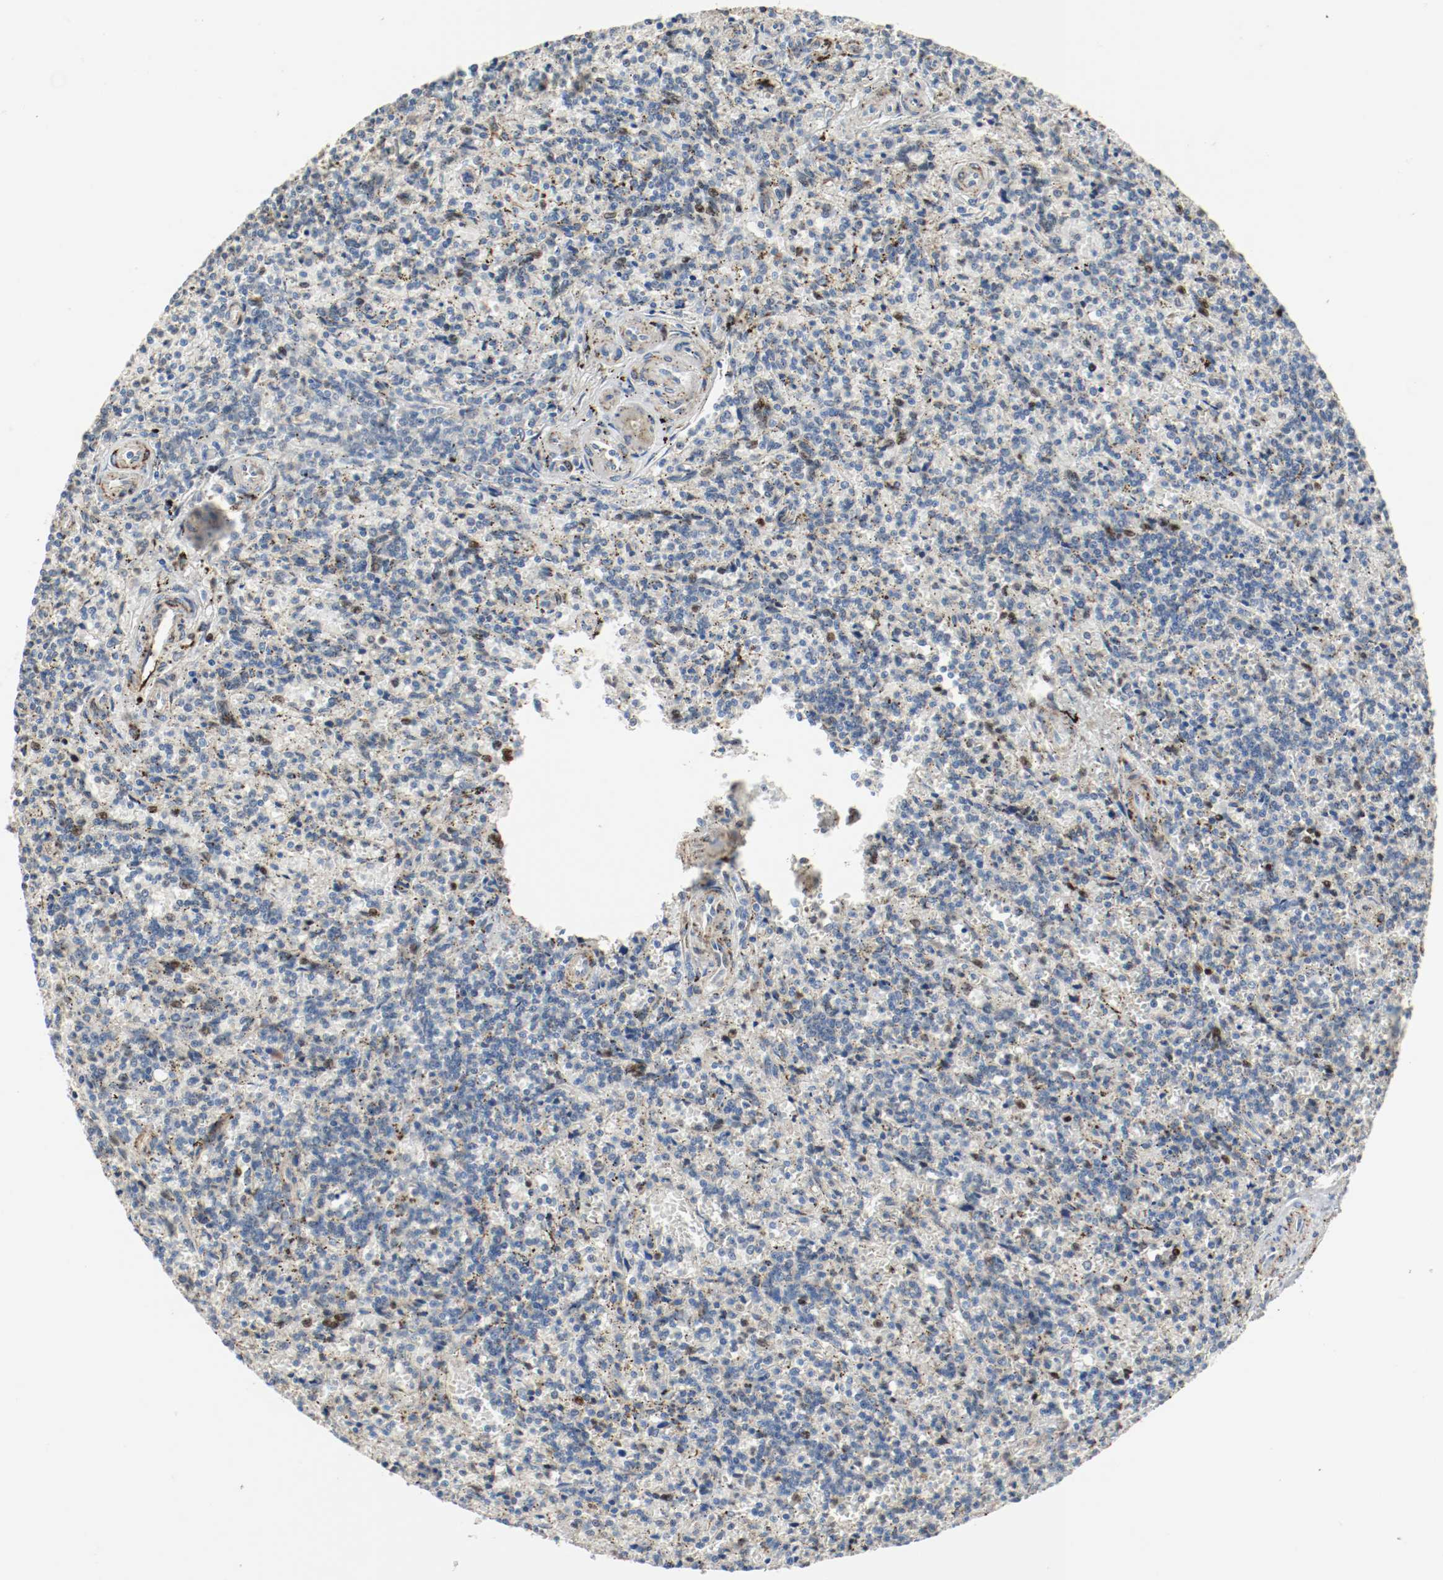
{"staining": {"intensity": "weak", "quantity": "25%-75%", "location": "cytoplasmic/membranous"}, "tissue": "lymphoma", "cell_type": "Tumor cells", "image_type": "cancer", "snomed": [{"axis": "morphology", "description": "Malignant lymphoma, non-Hodgkin's type, Low grade"}, {"axis": "topography", "description": "Spleen"}], "caption": "This is a photomicrograph of immunohistochemistry (IHC) staining of low-grade malignant lymphoma, non-Hodgkin's type, which shows weak staining in the cytoplasmic/membranous of tumor cells.", "gene": "ALDH4A1", "patient": {"sex": "male", "age": 73}}